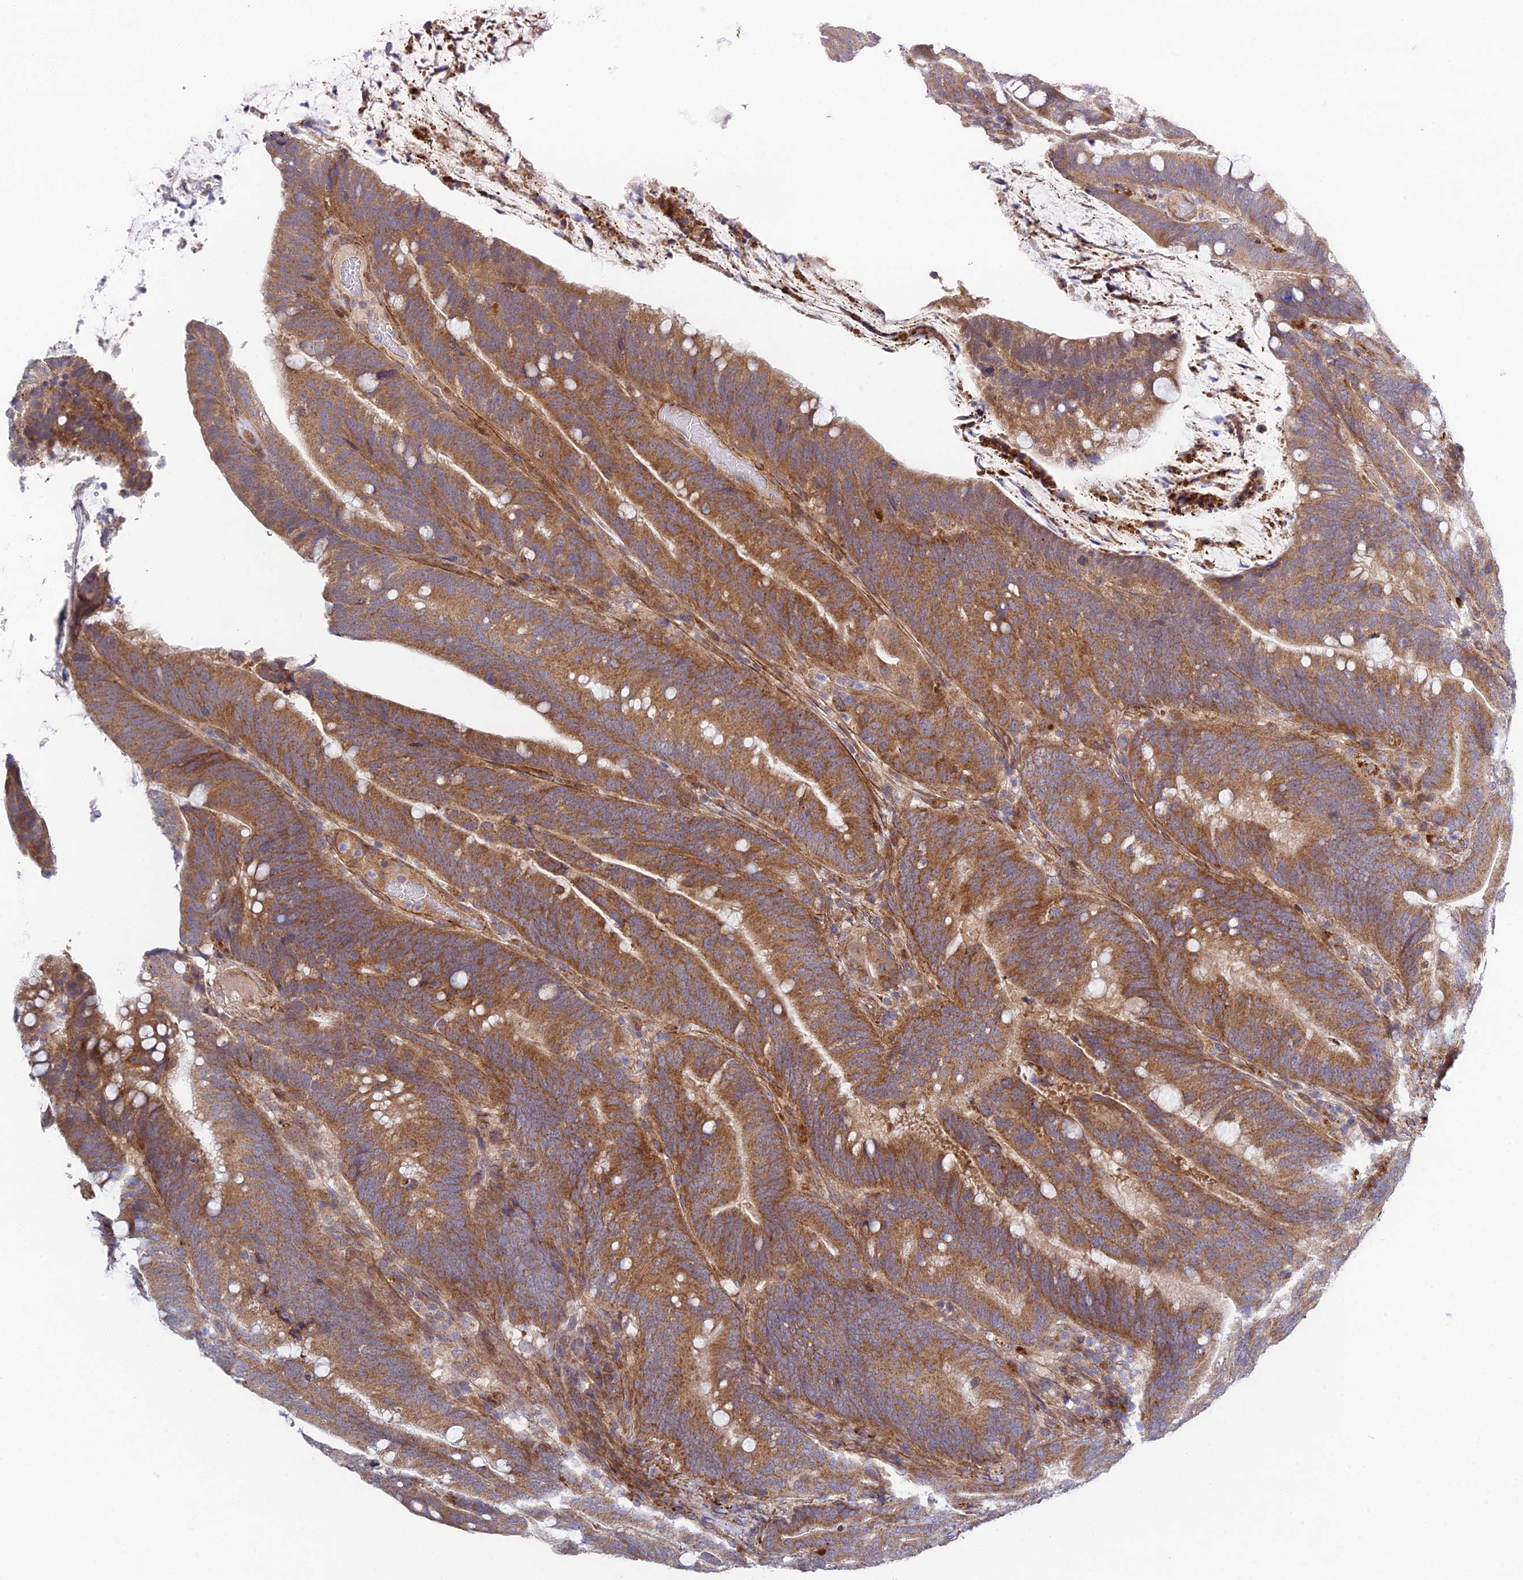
{"staining": {"intensity": "strong", "quantity": ">75%", "location": "cytoplasmic/membranous"}, "tissue": "colorectal cancer", "cell_type": "Tumor cells", "image_type": "cancer", "snomed": [{"axis": "morphology", "description": "Adenocarcinoma, NOS"}, {"axis": "topography", "description": "Colon"}], "caption": "Brown immunohistochemical staining in adenocarcinoma (colorectal) exhibits strong cytoplasmic/membranous positivity in approximately >75% of tumor cells. (IHC, brightfield microscopy, high magnification).", "gene": "INCA1", "patient": {"sex": "female", "age": 66}}